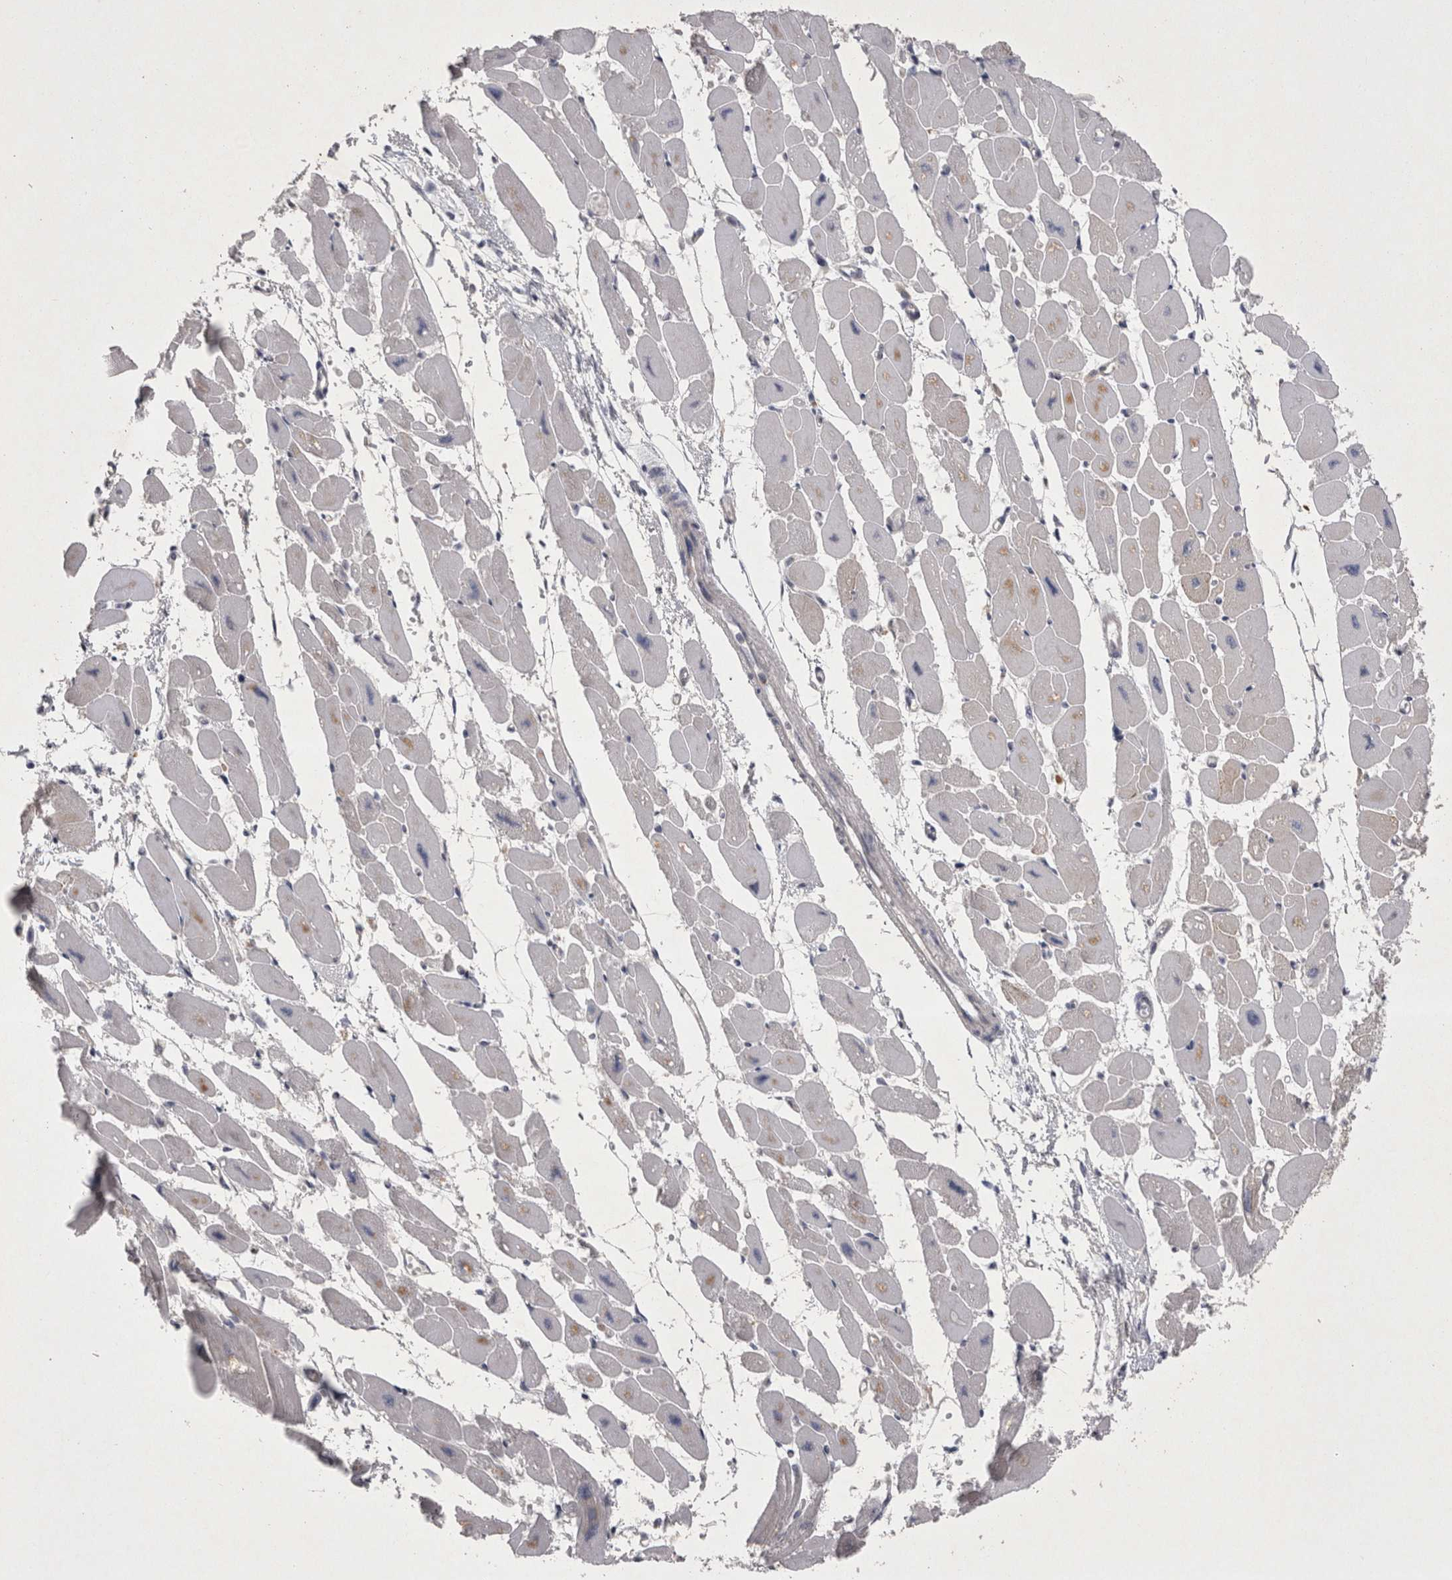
{"staining": {"intensity": "moderate", "quantity": "25%-75%", "location": "cytoplasmic/membranous"}, "tissue": "heart muscle", "cell_type": "Cardiomyocytes", "image_type": "normal", "snomed": [{"axis": "morphology", "description": "Normal tissue, NOS"}, {"axis": "topography", "description": "Heart"}], "caption": "Protein expression analysis of normal heart muscle shows moderate cytoplasmic/membranous positivity in approximately 25%-75% of cardiomyocytes.", "gene": "CTBS", "patient": {"sex": "female", "age": 54}}